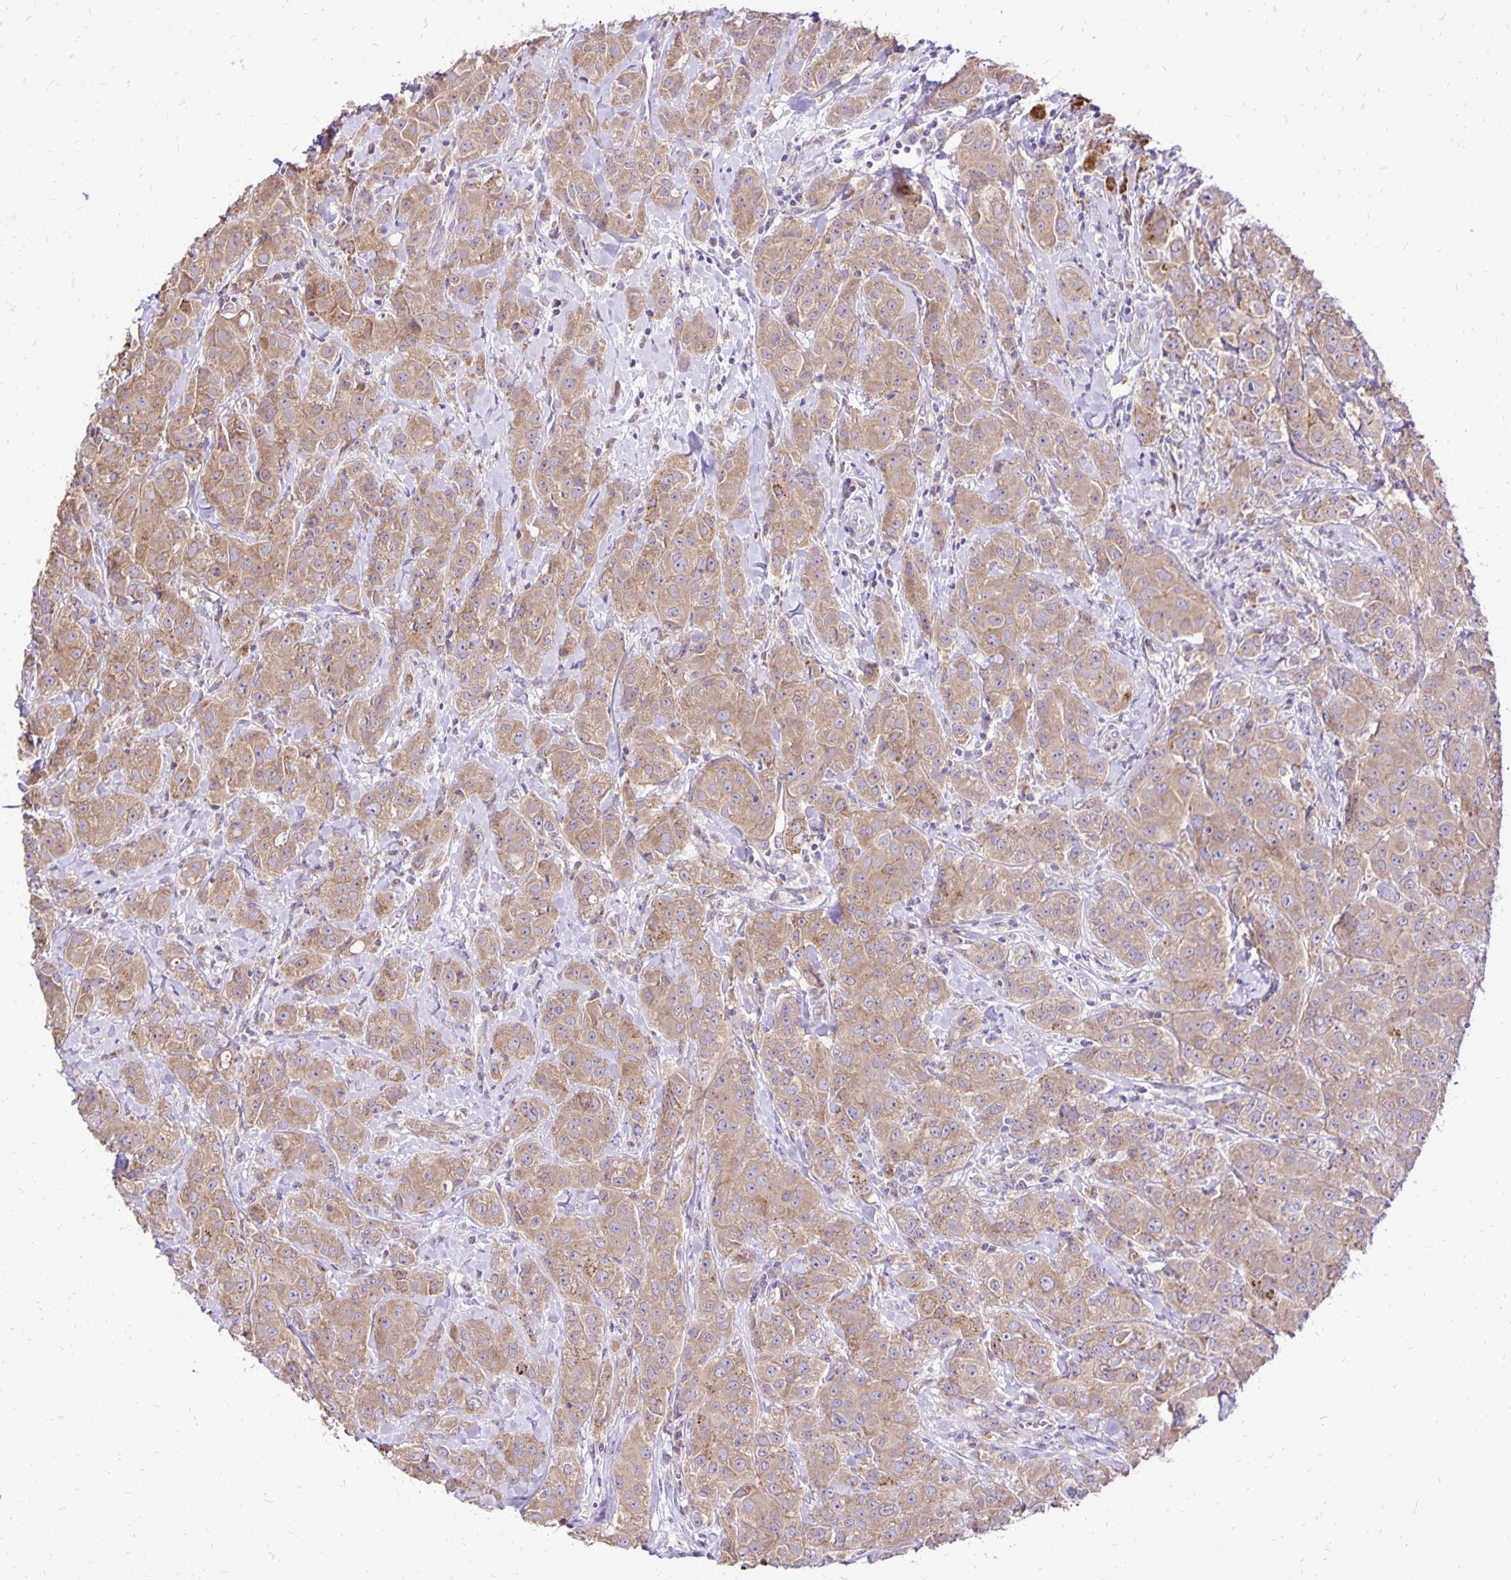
{"staining": {"intensity": "moderate", "quantity": ">75%", "location": "cytoplasmic/membranous"}, "tissue": "breast cancer", "cell_type": "Tumor cells", "image_type": "cancer", "snomed": [{"axis": "morphology", "description": "Normal tissue, NOS"}, {"axis": "morphology", "description": "Duct carcinoma"}, {"axis": "topography", "description": "Breast"}], "caption": "Protein analysis of infiltrating ductal carcinoma (breast) tissue demonstrates moderate cytoplasmic/membranous staining in about >75% of tumor cells.", "gene": "EIF5A", "patient": {"sex": "female", "age": 43}}